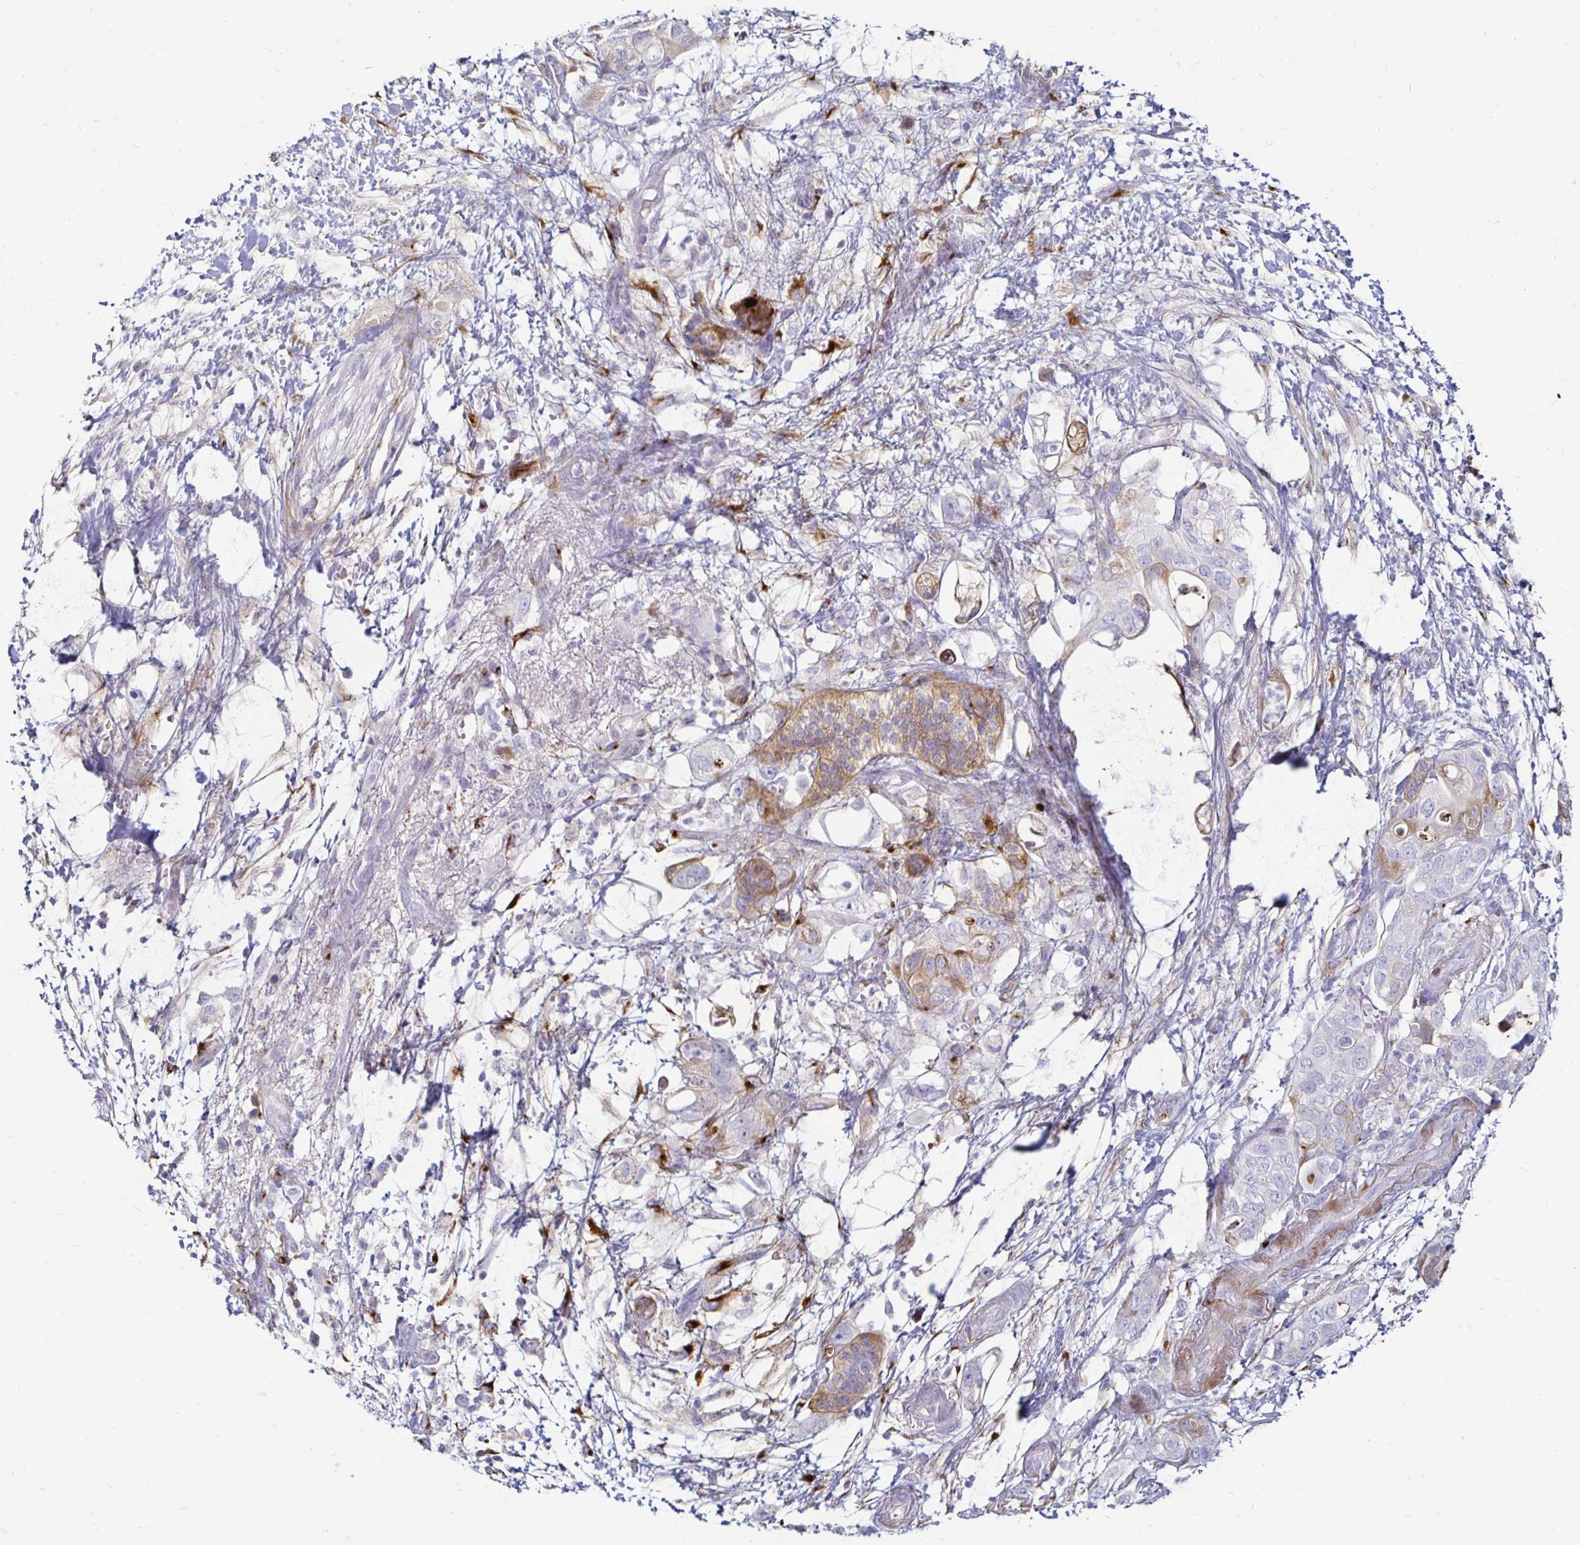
{"staining": {"intensity": "negative", "quantity": "none", "location": "none"}, "tissue": "pancreatic cancer", "cell_type": "Tumor cells", "image_type": "cancer", "snomed": [{"axis": "morphology", "description": "Adenocarcinoma, NOS"}, {"axis": "topography", "description": "Pancreas"}], "caption": "The immunohistochemistry histopathology image has no significant expression in tumor cells of pancreatic cancer (adenocarcinoma) tissue.", "gene": "TIMP1", "patient": {"sex": "female", "age": 72}}